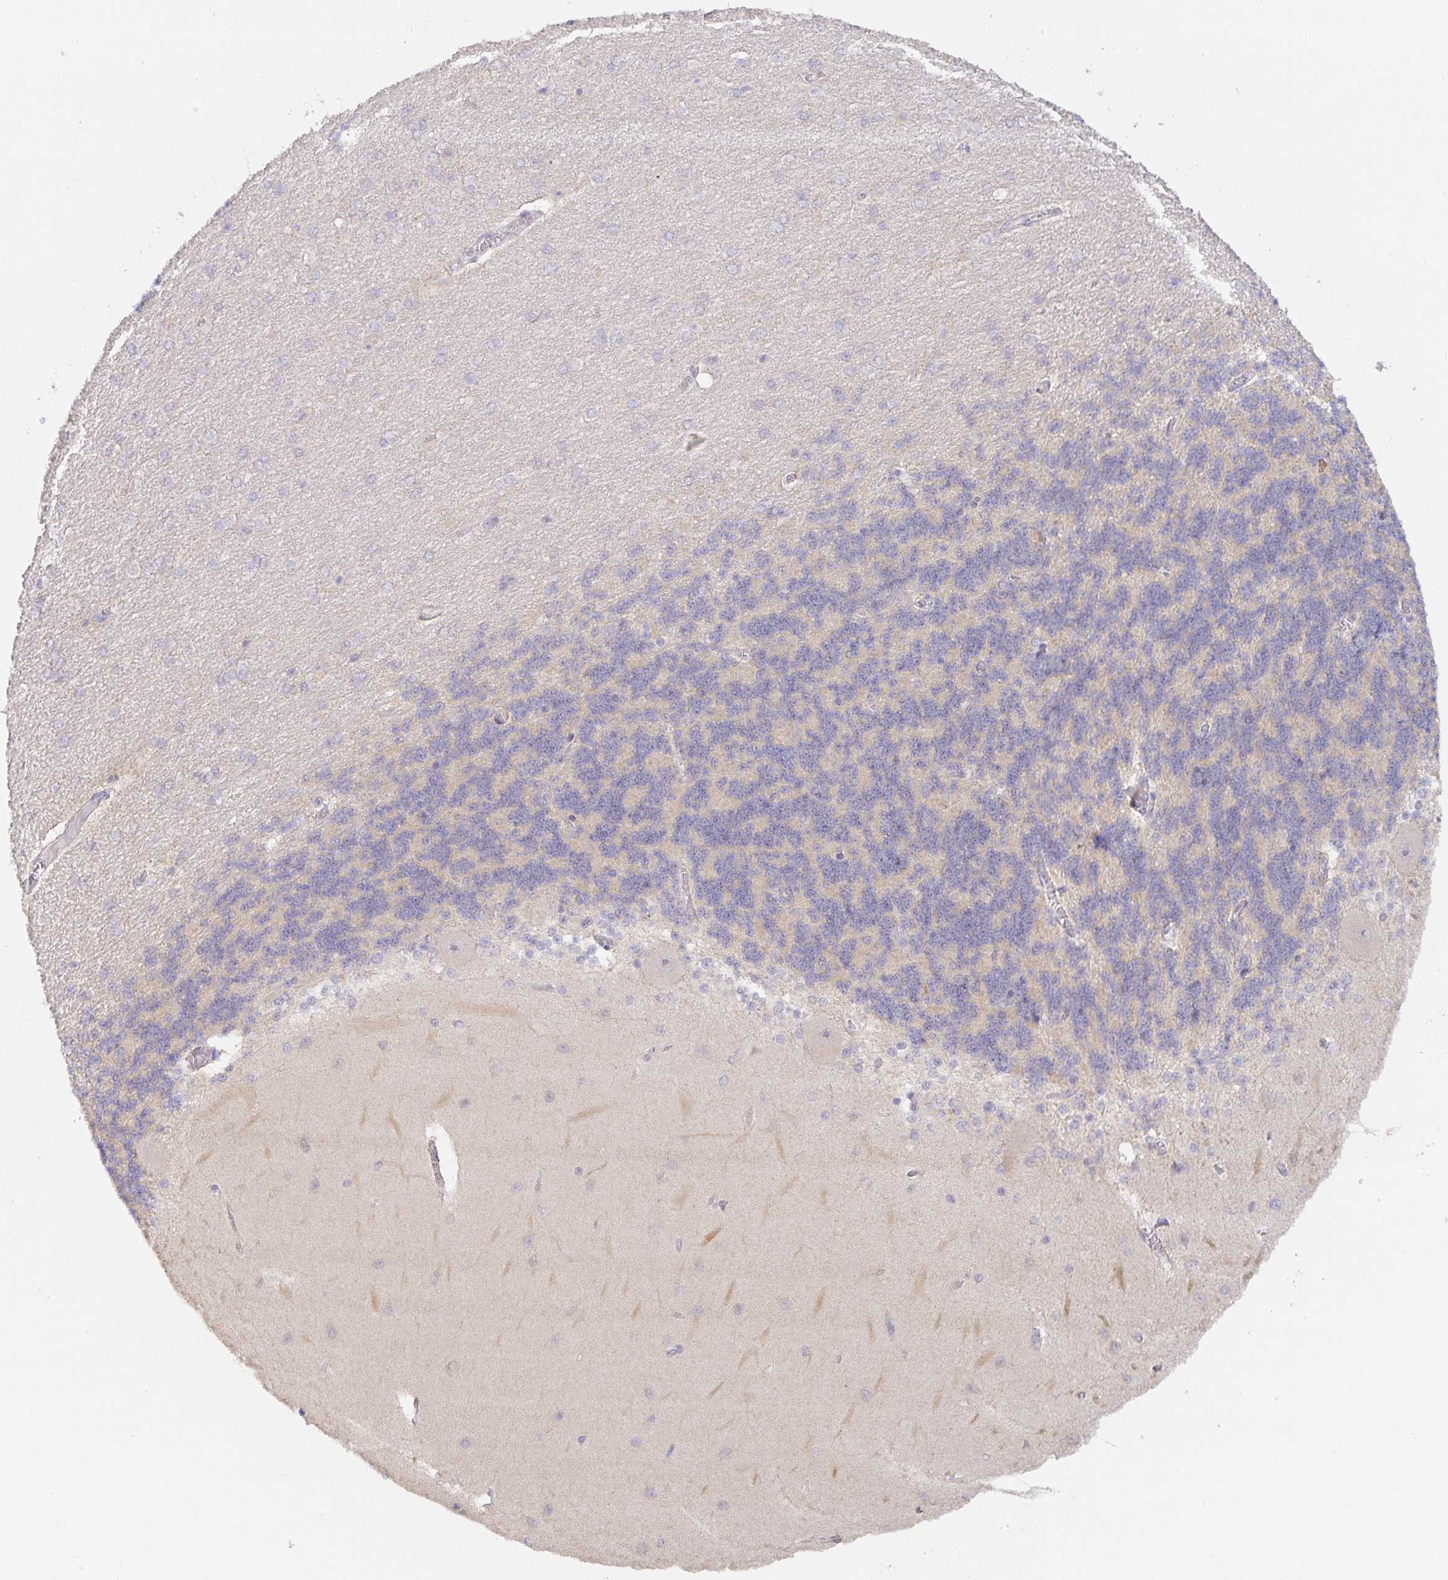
{"staining": {"intensity": "weak", "quantity": "25%-75%", "location": "cytoplasmic/membranous"}, "tissue": "cerebellum", "cell_type": "Cells in granular layer", "image_type": "normal", "snomed": [{"axis": "morphology", "description": "Normal tissue, NOS"}, {"axis": "topography", "description": "Cerebellum"}], "caption": "About 25%-75% of cells in granular layer in benign human cerebellum exhibit weak cytoplasmic/membranous protein expression as visualized by brown immunohistochemical staining.", "gene": "ZDHHC11B", "patient": {"sex": "female", "age": 54}}